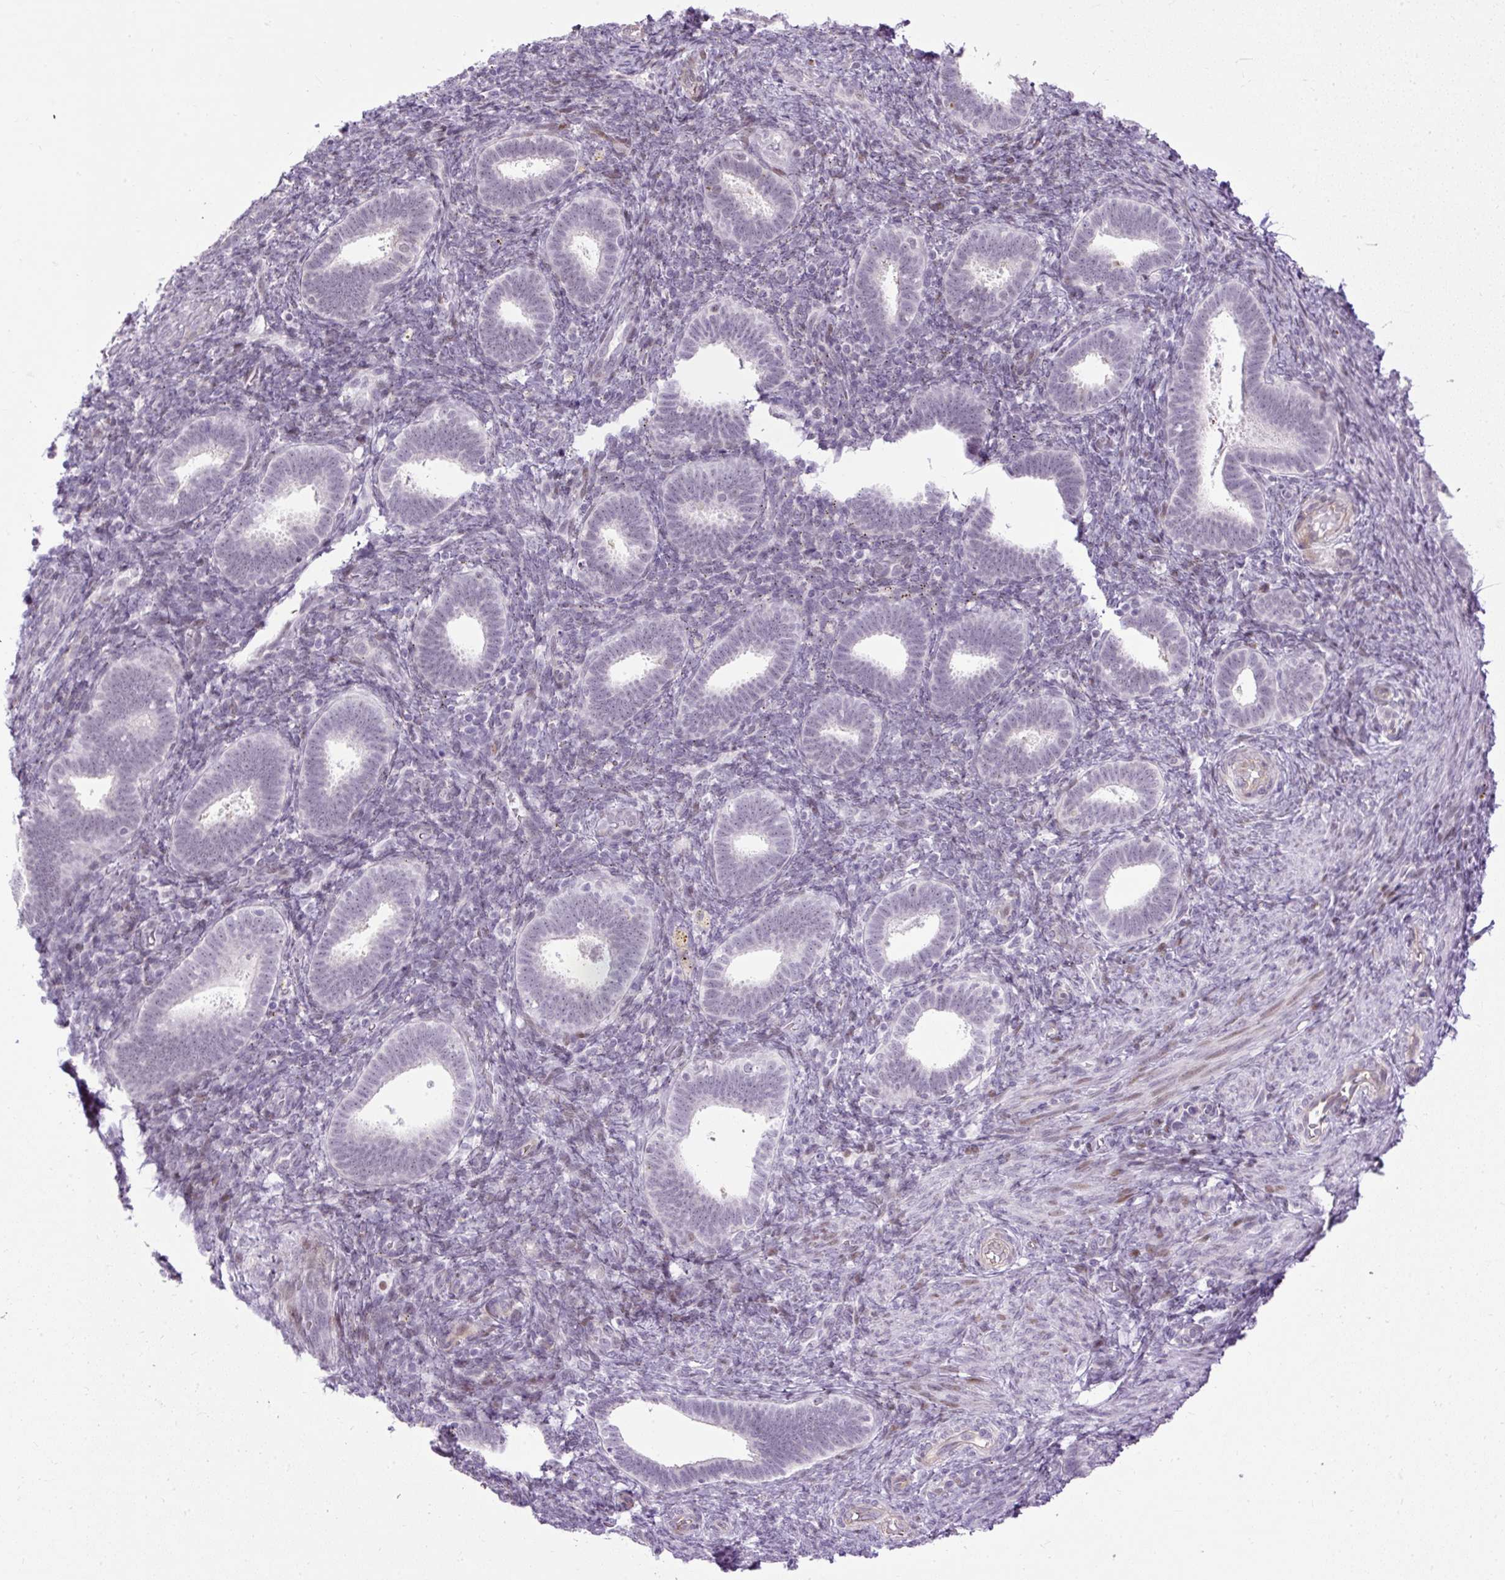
{"staining": {"intensity": "moderate", "quantity": "<25%", "location": "nuclear"}, "tissue": "endometrium", "cell_type": "Cells in endometrial stroma", "image_type": "normal", "snomed": [{"axis": "morphology", "description": "Normal tissue, NOS"}, {"axis": "topography", "description": "Endometrium"}], "caption": "Moderate nuclear staining for a protein is appreciated in approximately <25% of cells in endometrial stroma of unremarkable endometrium using immunohistochemistry (IHC).", "gene": "ARHGEF18", "patient": {"sex": "female", "age": 34}}